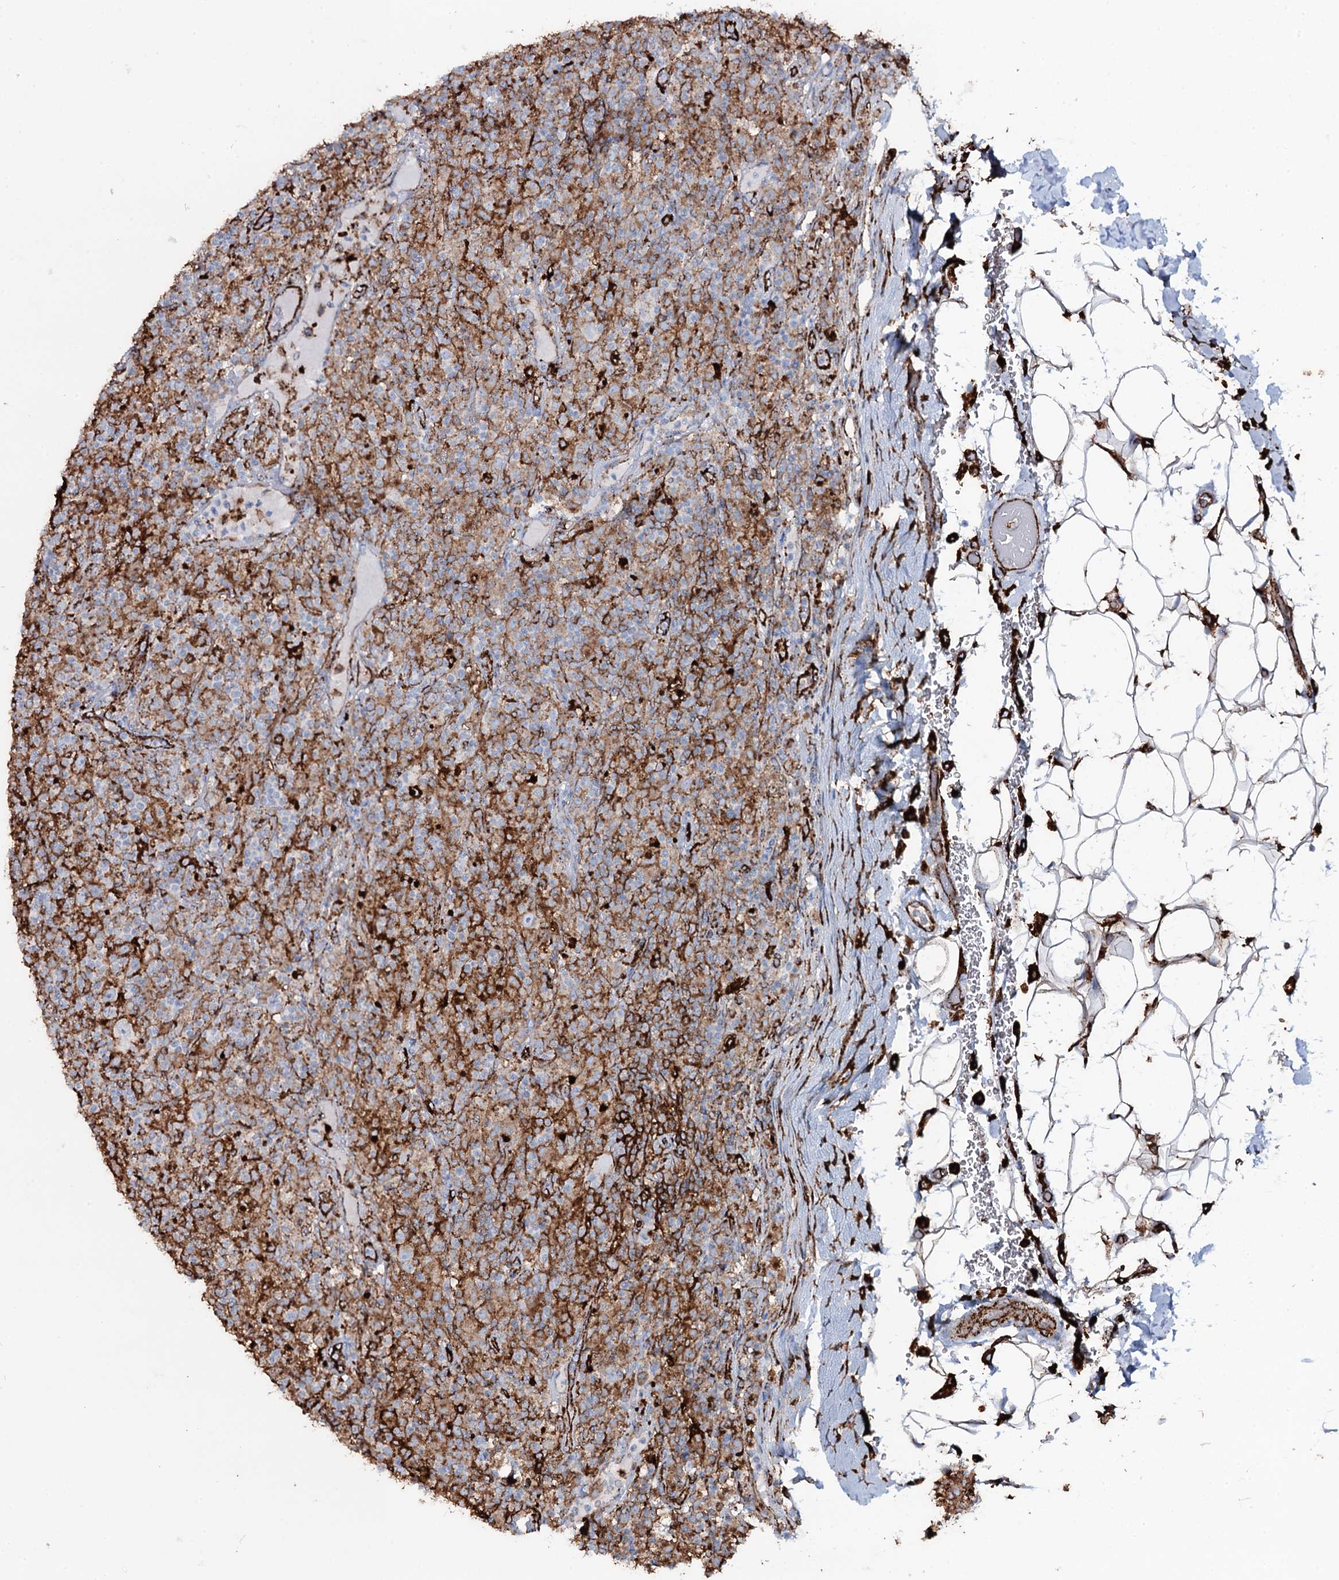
{"staining": {"intensity": "negative", "quantity": "none", "location": "none"}, "tissue": "lymphoma", "cell_type": "Tumor cells", "image_type": "cancer", "snomed": [{"axis": "morphology", "description": "Hodgkin's disease, NOS"}, {"axis": "topography", "description": "Lymph node"}], "caption": "Immunohistochemistry (IHC) photomicrograph of neoplastic tissue: lymphoma stained with DAB reveals no significant protein positivity in tumor cells. The staining is performed using DAB (3,3'-diaminobenzidine) brown chromogen with nuclei counter-stained in using hematoxylin.", "gene": "OSBPL2", "patient": {"sex": "male", "age": 70}}